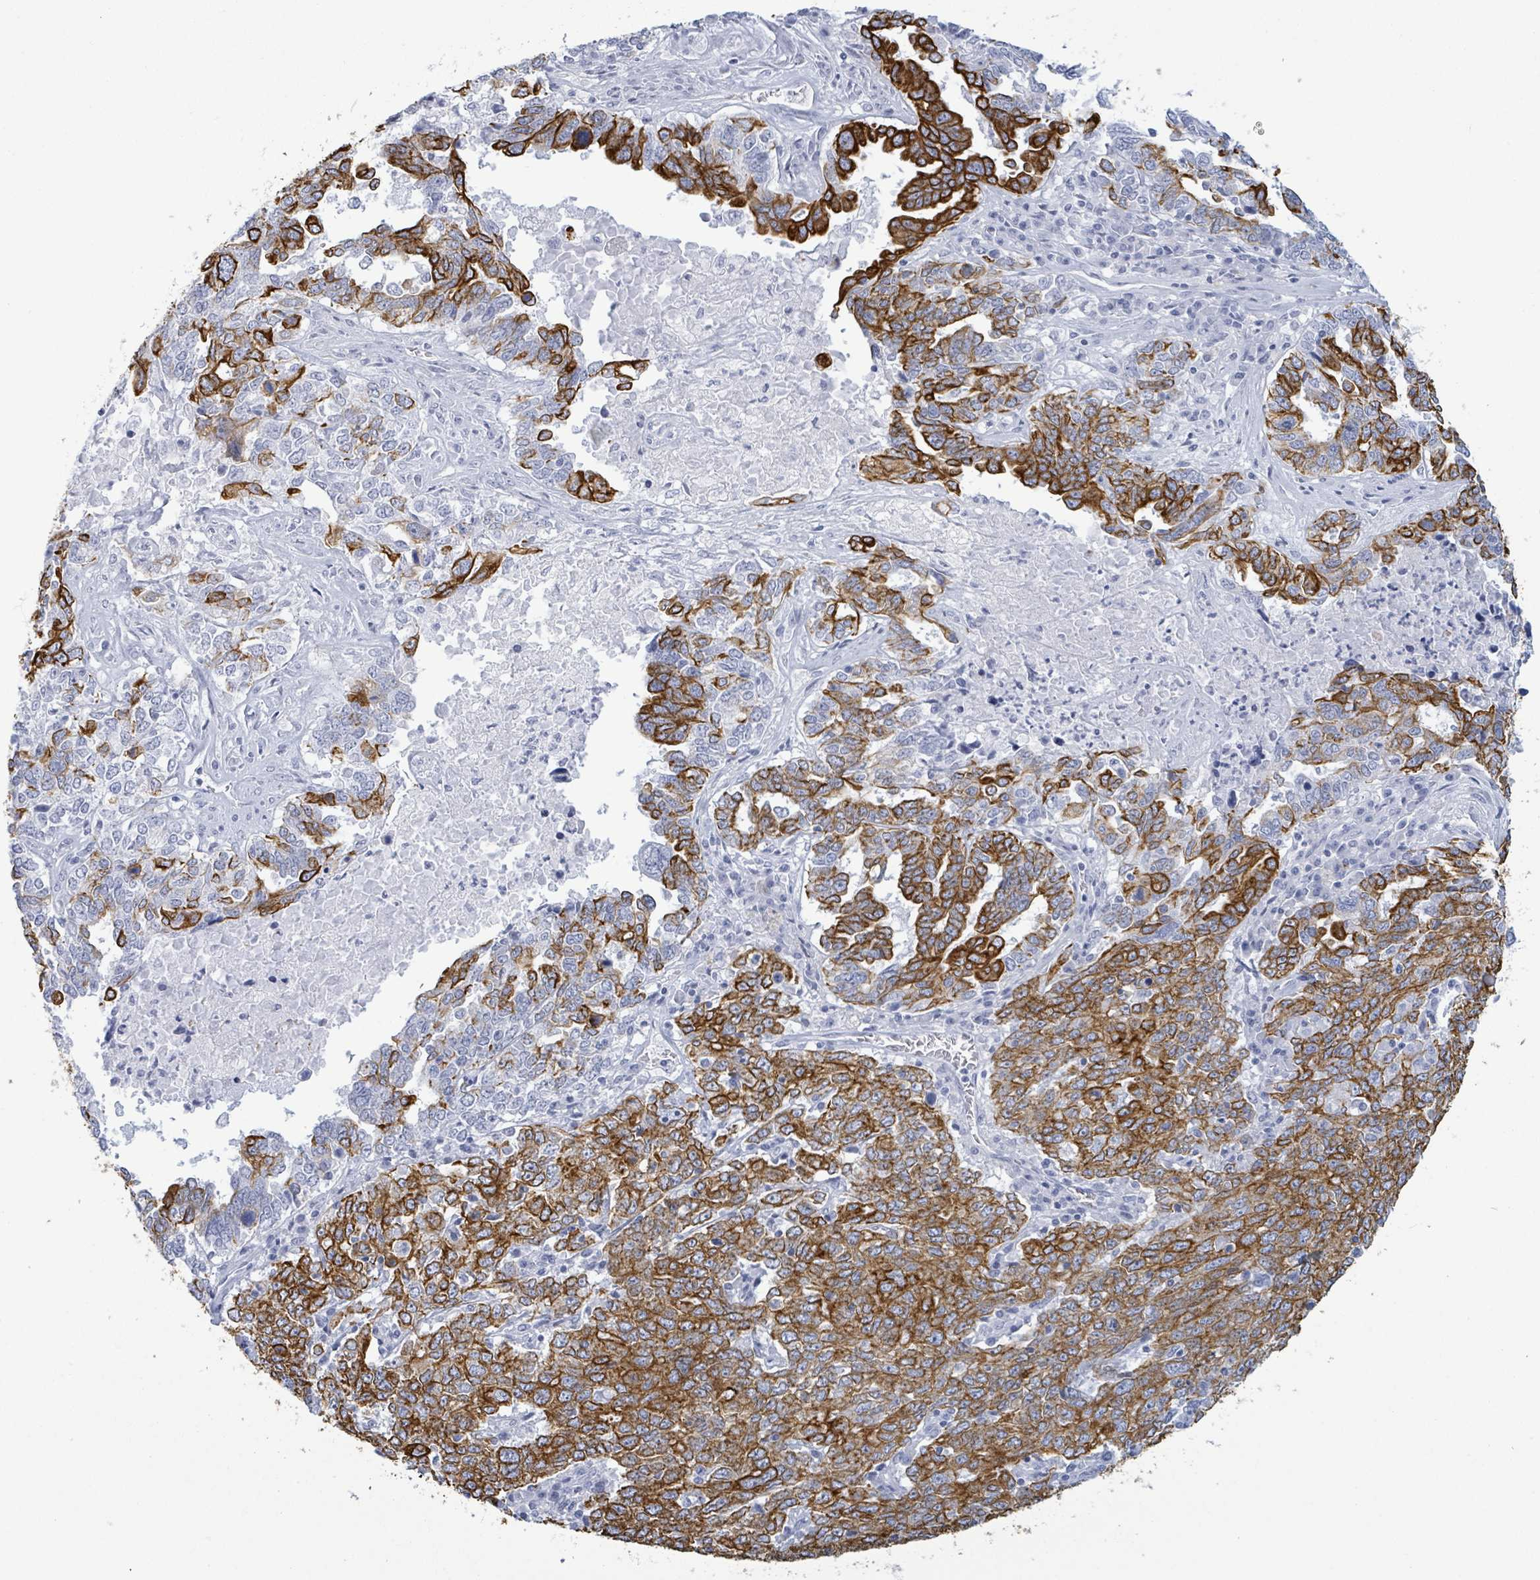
{"staining": {"intensity": "strong", "quantity": ">75%", "location": "cytoplasmic/membranous"}, "tissue": "ovarian cancer", "cell_type": "Tumor cells", "image_type": "cancer", "snomed": [{"axis": "morphology", "description": "Carcinoma, endometroid"}, {"axis": "topography", "description": "Ovary"}], "caption": "Immunohistochemical staining of human ovarian cancer (endometroid carcinoma) reveals high levels of strong cytoplasmic/membranous protein staining in approximately >75% of tumor cells.", "gene": "KRT8", "patient": {"sex": "female", "age": 62}}